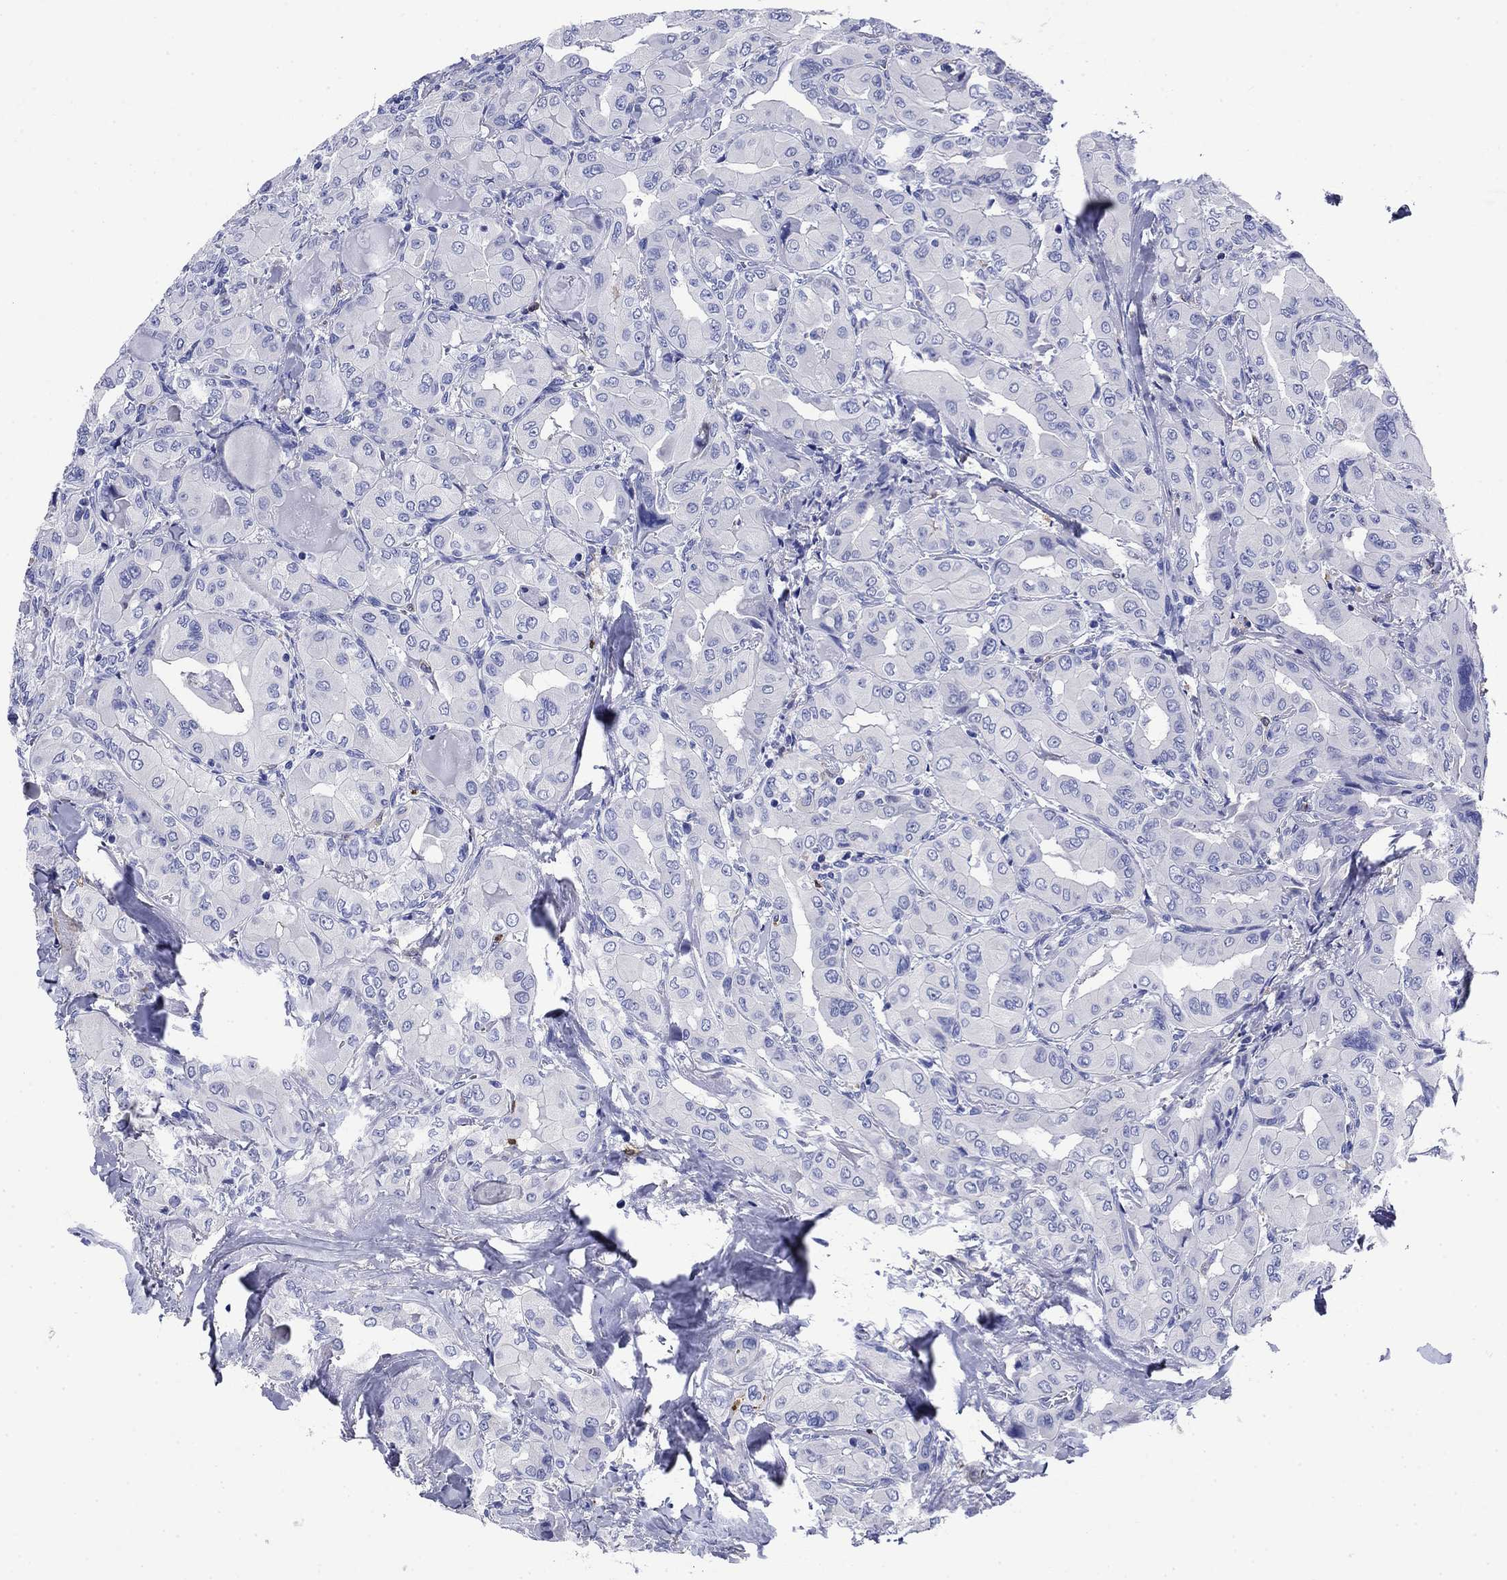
{"staining": {"intensity": "negative", "quantity": "none", "location": "none"}, "tissue": "thyroid cancer", "cell_type": "Tumor cells", "image_type": "cancer", "snomed": [{"axis": "morphology", "description": "Normal tissue, NOS"}, {"axis": "morphology", "description": "Papillary adenocarcinoma, NOS"}, {"axis": "topography", "description": "Thyroid gland"}], "caption": "The immunohistochemistry (IHC) histopathology image has no significant positivity in tumor cells of thyroid cancer tissue.", "gene": "TFR2", "patient": {"sex": "female", "age": 66}}